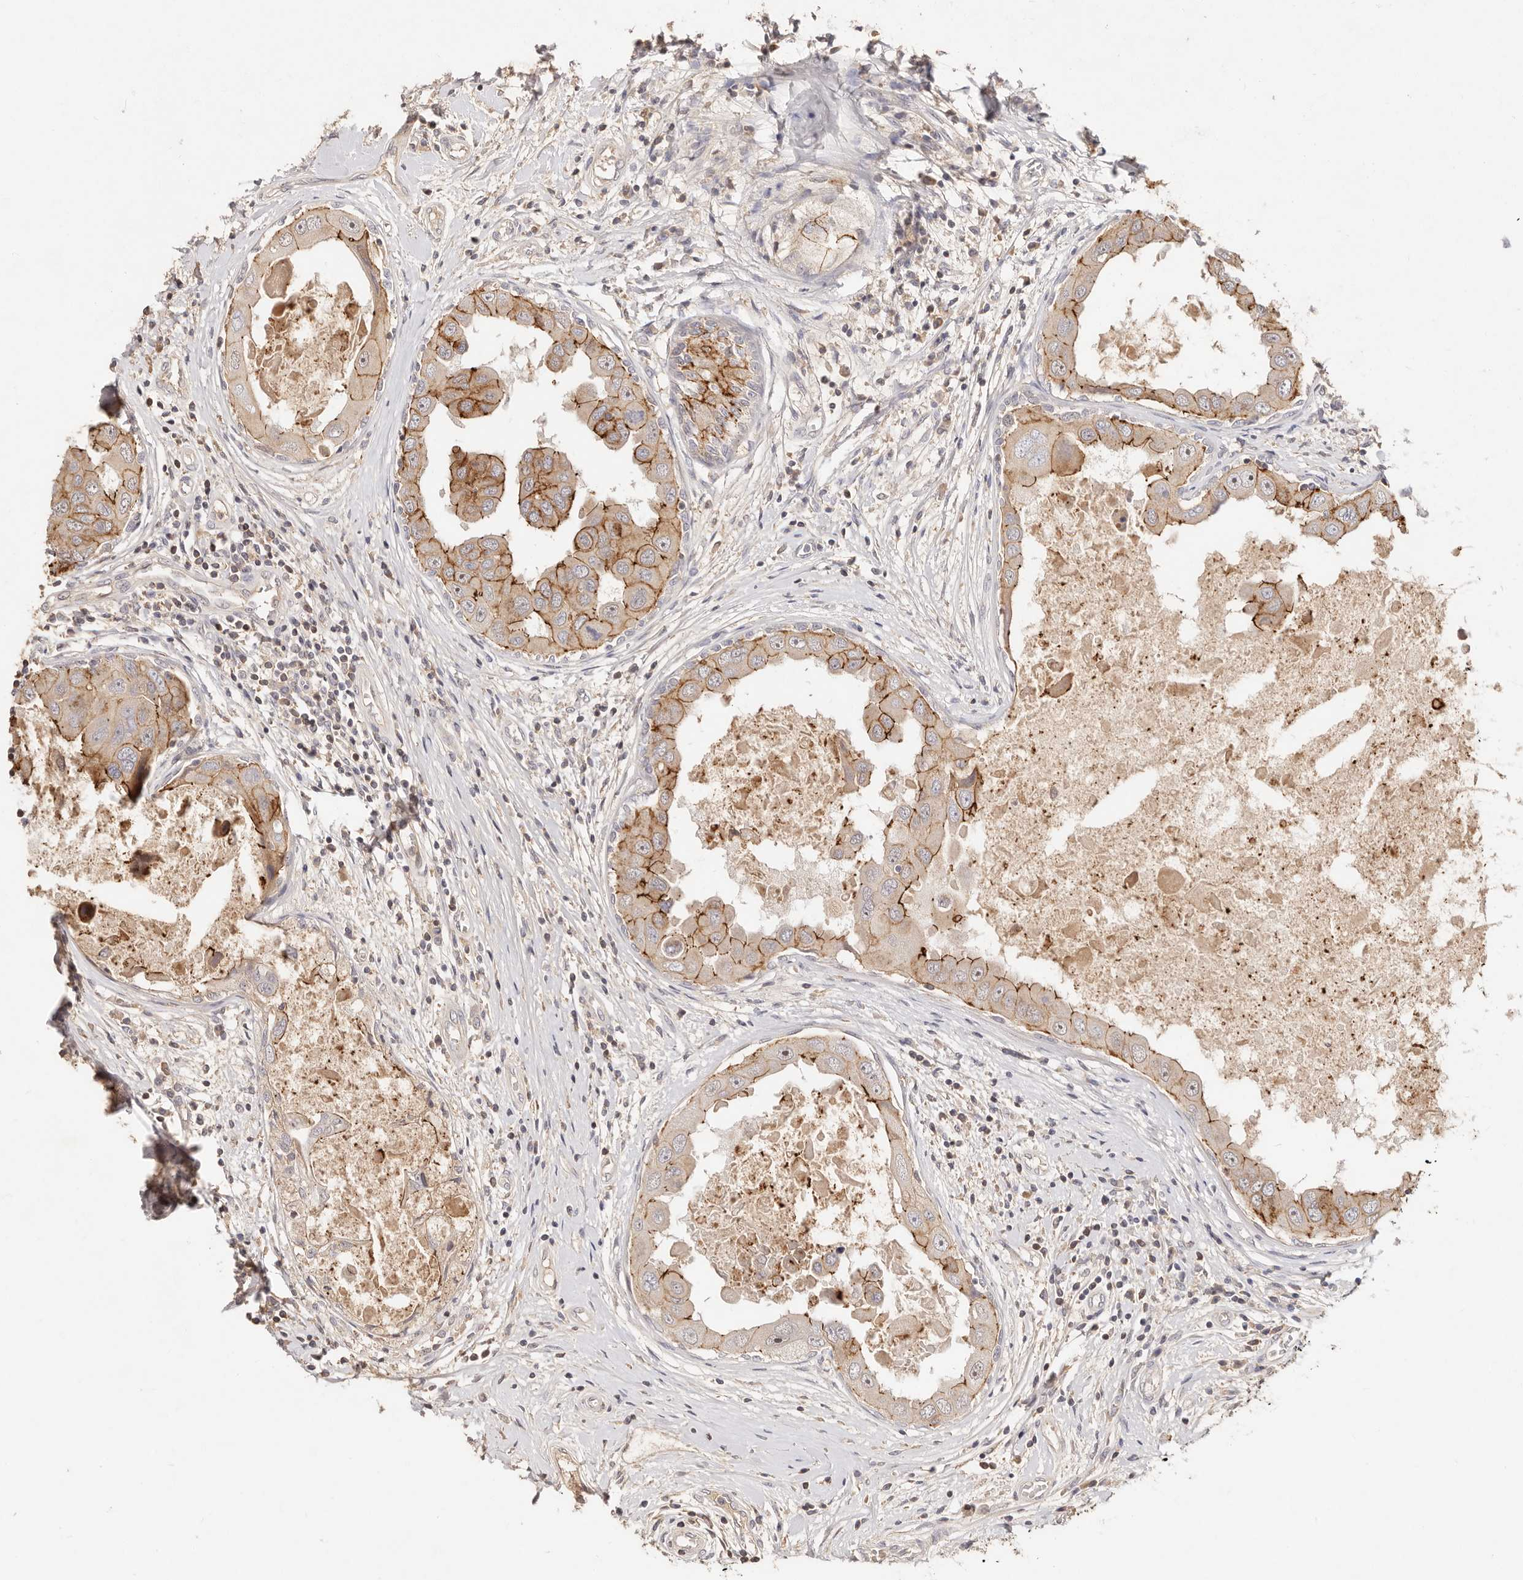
{"staining": {"intensity": "moderate", "quantity": "25%-75%", "location": "cytoplasmic/membranous"}, "tissue": "breast cancer", "cell_type": "Tumor cells", "image_type": "cancer", "snomed": [{"axis": "morphology", "description": "Duct carcinoma"}, {"axis": "topography", "description": "Breast"}], "caption": "Breast invasive ductal carcinoma stained with a brown dye demonstrates moderate cytoplasmic/membranous positive staining in approximately 25%-75% of tumor cells.", "gene": "CXADR", "patient": {"sex": "female", "age": 27}}